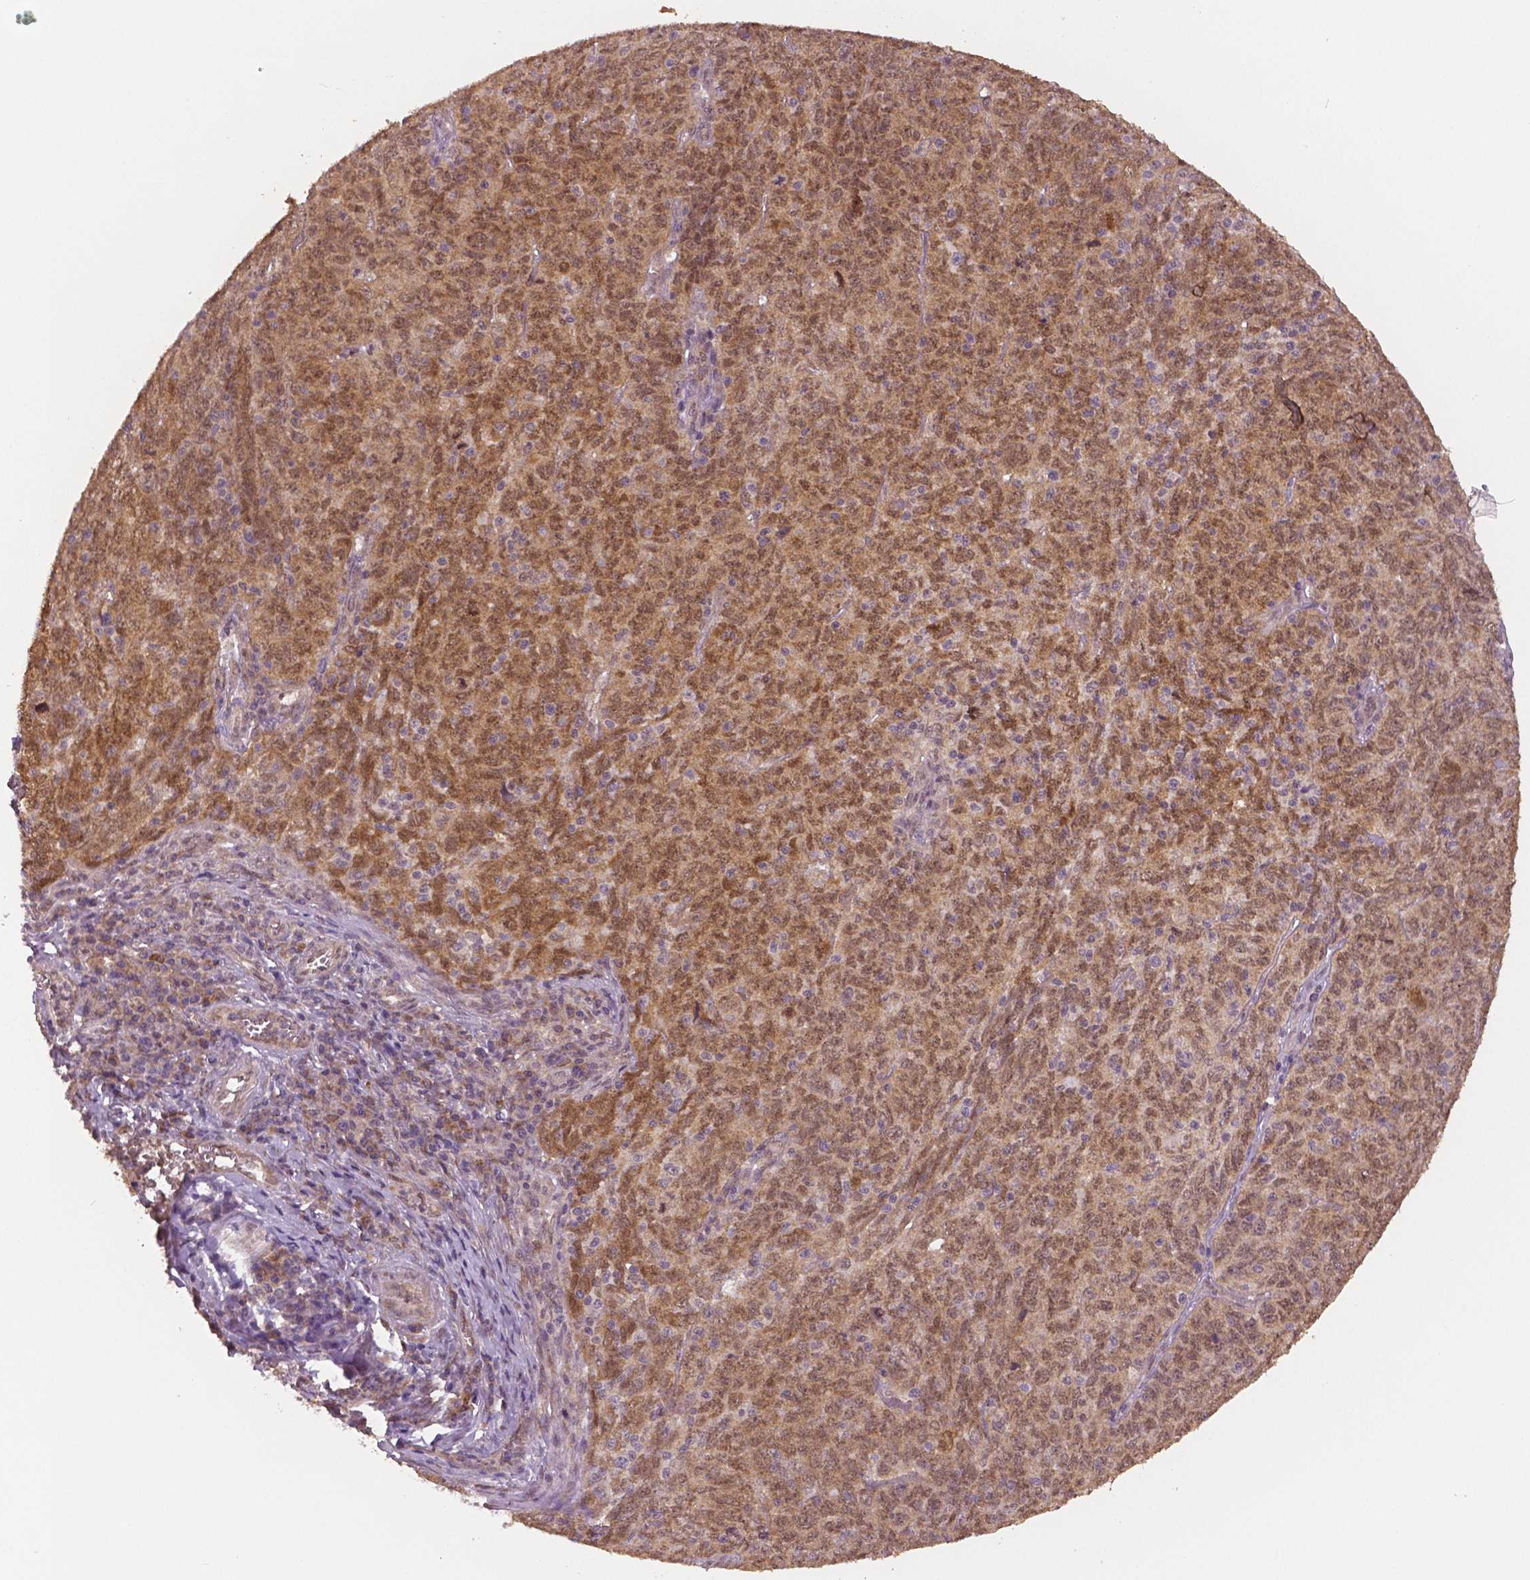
{"staining": {"intensity": "moderate", "quantity": ">75%", "location": "cytoplasmic/membranous"}, "tissue": "skin cancer", "cell_type": "Tumor cells", "image_type": "cancer", "snomed": [{"axis": "morphology", "description": "Squamous cell carcinoma, NOS"}, {"axis": "topography", "description": "Skin"}, {"axis": "topography", "description": "Anal"}], "caption": "Human skin squamous cell carcinoma stained with a protein marker demonstrates moderate staining in tumor cells.", "gene": "STAT3", "patient": {"sex": "female", "age": 51}}